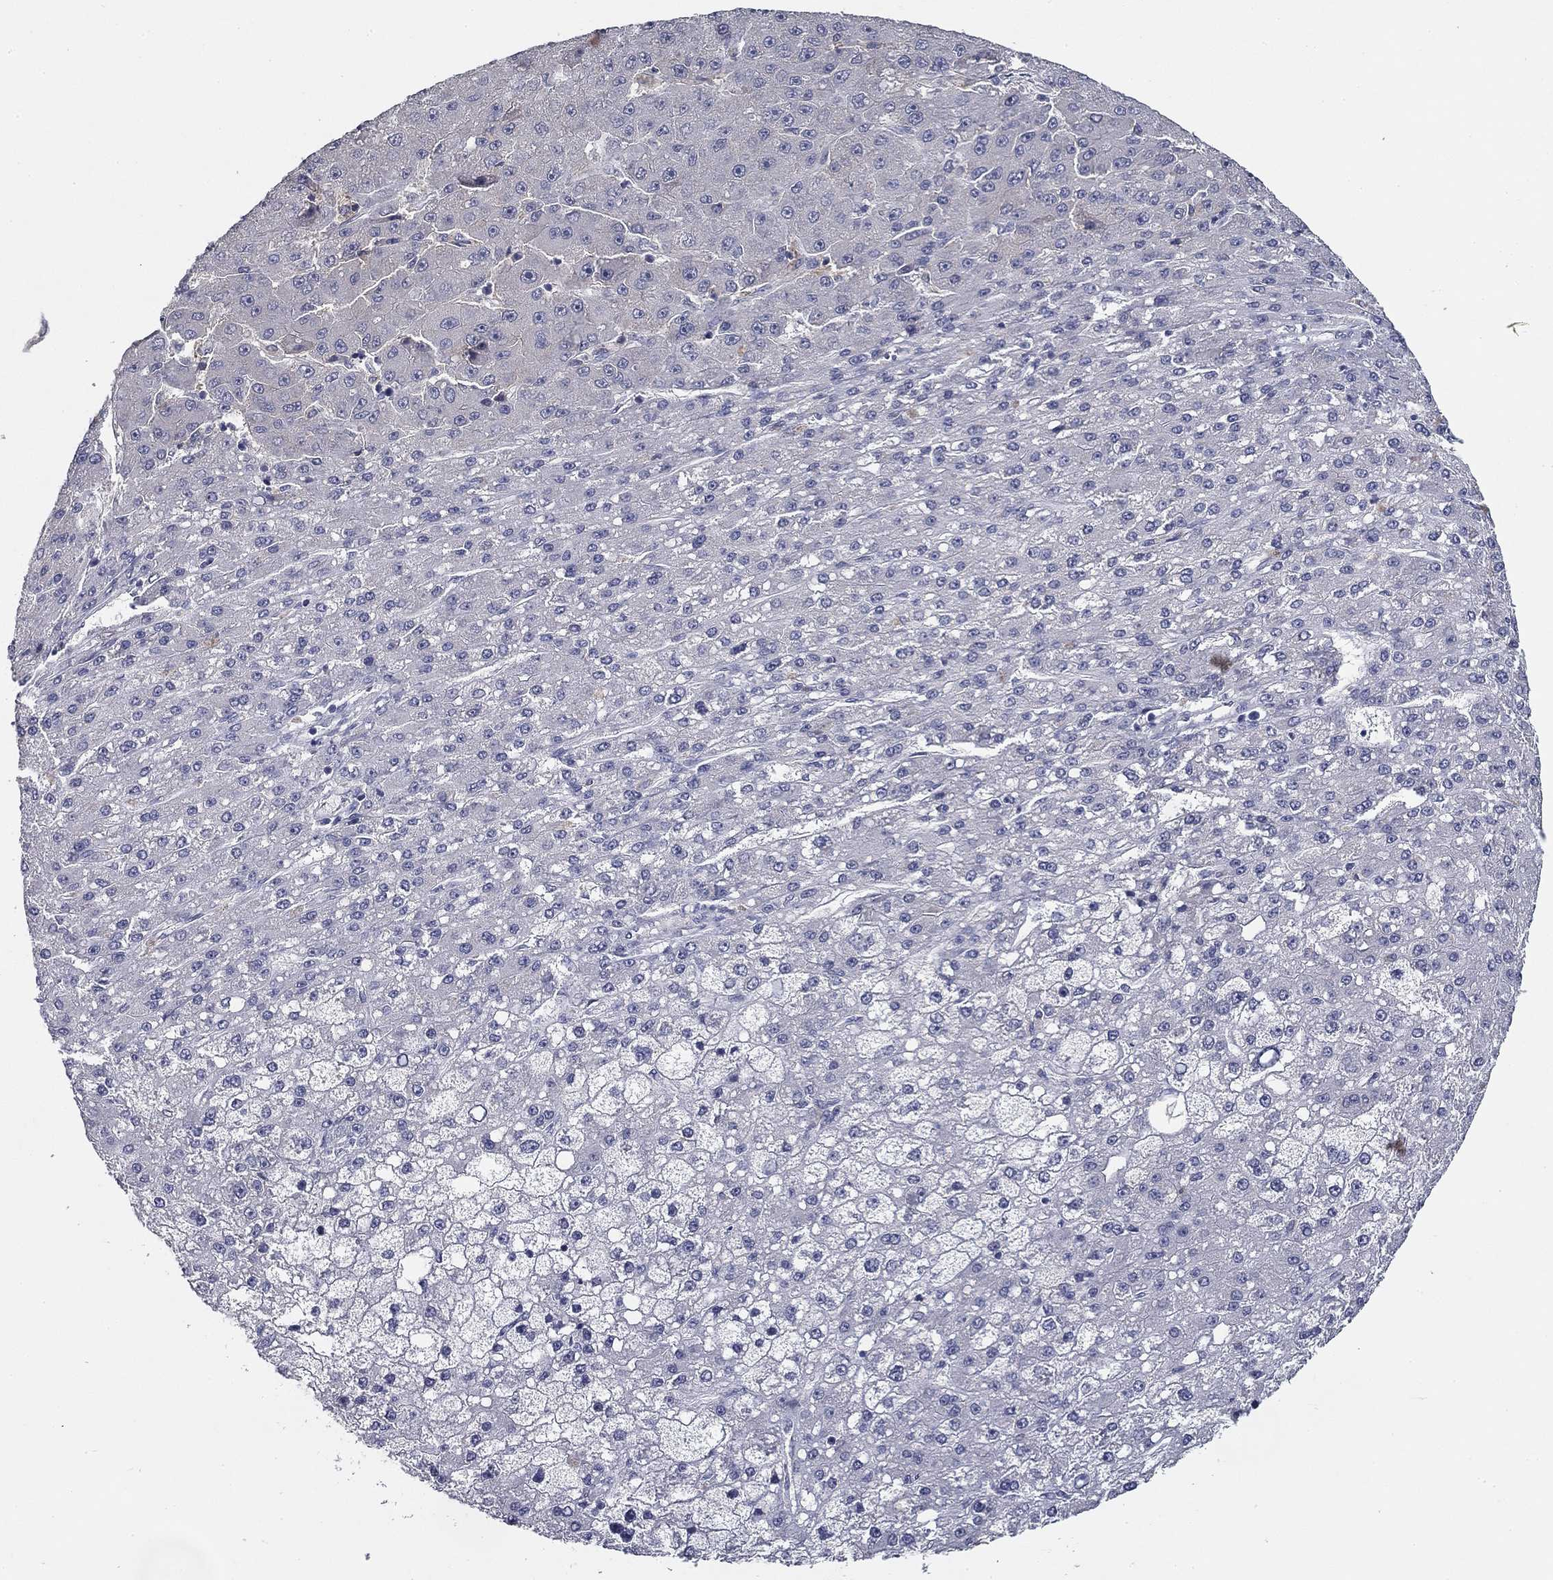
{"staining": {"intensity": "negative", "quantity": "none", "location": "none"}, "tissue": "liver cancer", "cell_type": "Tumor cells", "image_type": "cancer", "snomed": [{"axis": "morphology", "description": "Carcinoma, Hepatocellular, NOS"}, {"axis": "topography", "description": "Liver"}], "caption": "Tumor cells are negative for protein expression in human hepatocellular carcinoma (liver). The staining was performed using DAB (3,3'-diaminobenzidine) to visualize the protein expression in brown, while the nuclei were stained in blue with hematoxylin (Magnification: 20x).", "gene": "CD274", "patient": {"sex": "male", "age": 67}}